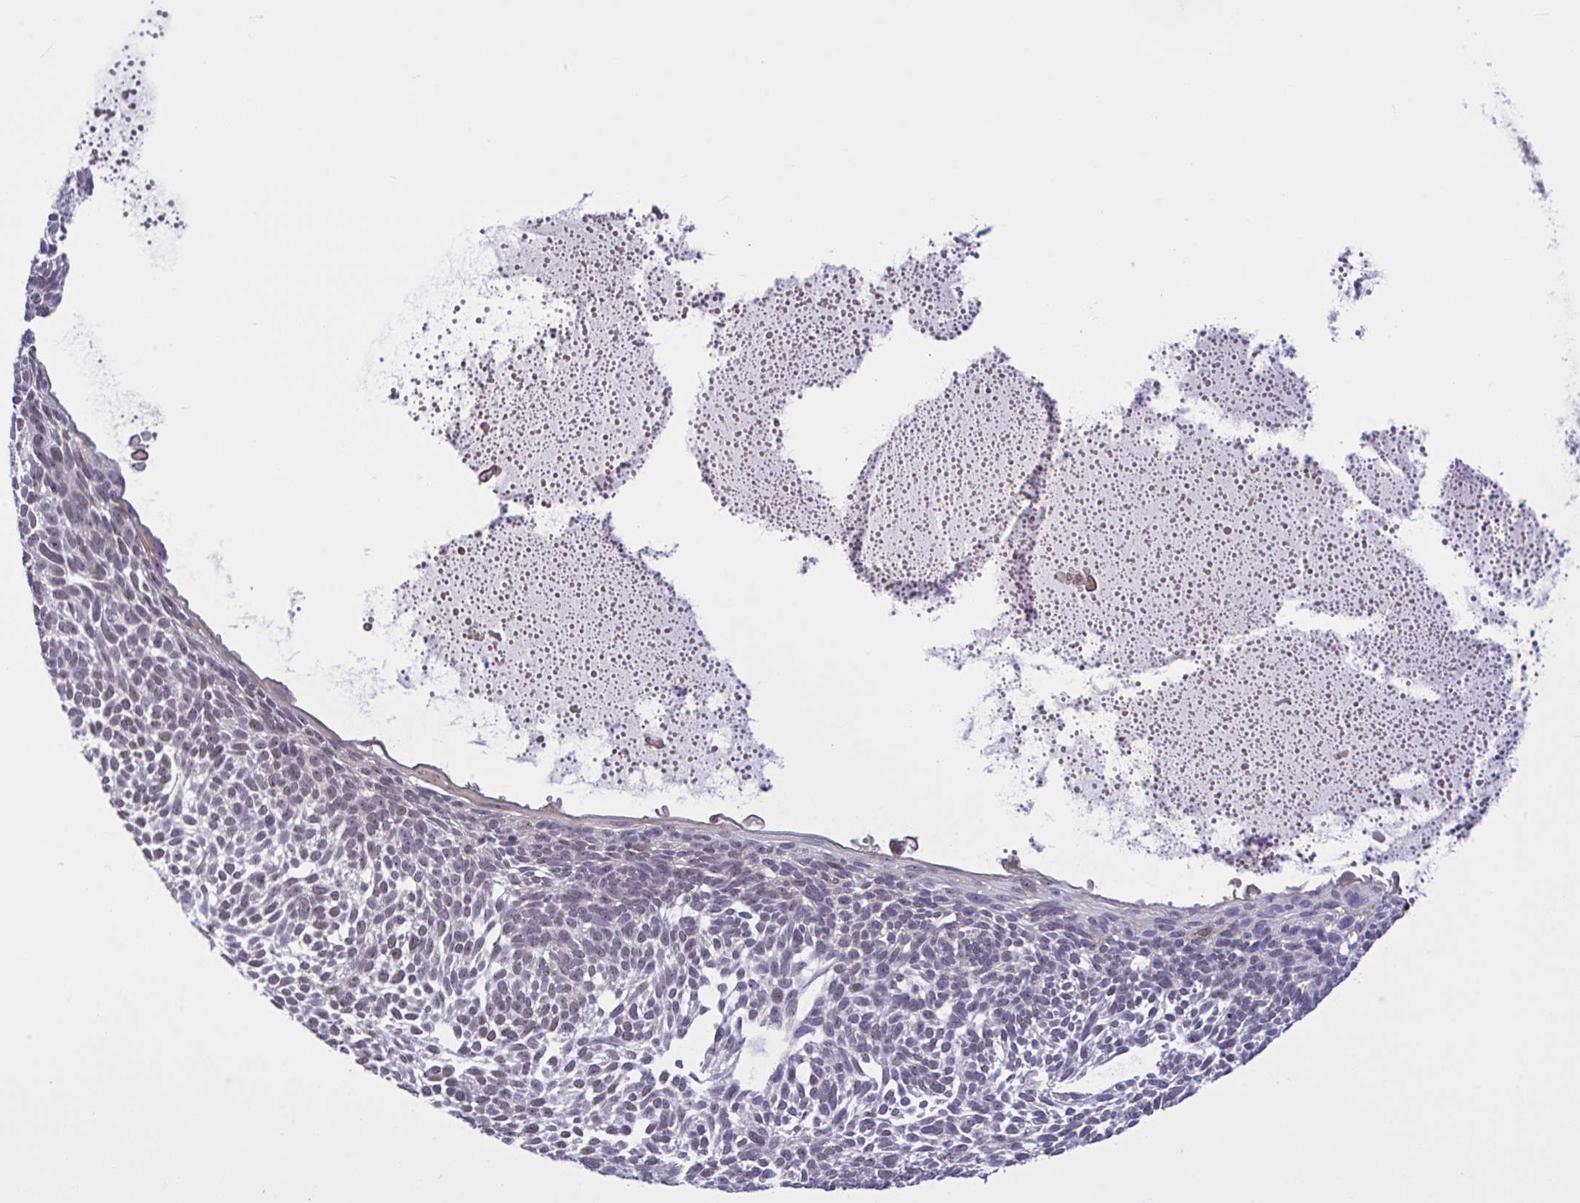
{"staining": {"intensity": "weak", "quantity": "25%-75%", "location": "nuclear"}, "tissue": "skin cancer", "cell_type": "Tumor cells", "image_type": "cancer", "snomed": [{"axis": "morphology", "description": "Basal cell carcinoma"}, {"axis": "topography", "description": "Skin"}, {"axis": "topography", "description": "Skin of face"}], "caption": "Skin cancer (basal cell carcinoma) tissue exhibits weak nuclear expression in about 25%-75% of tumor cells, visualized by immunohistochemistry.", "gene": "CD101", "patient": {"sex": "male", "age": 83}}